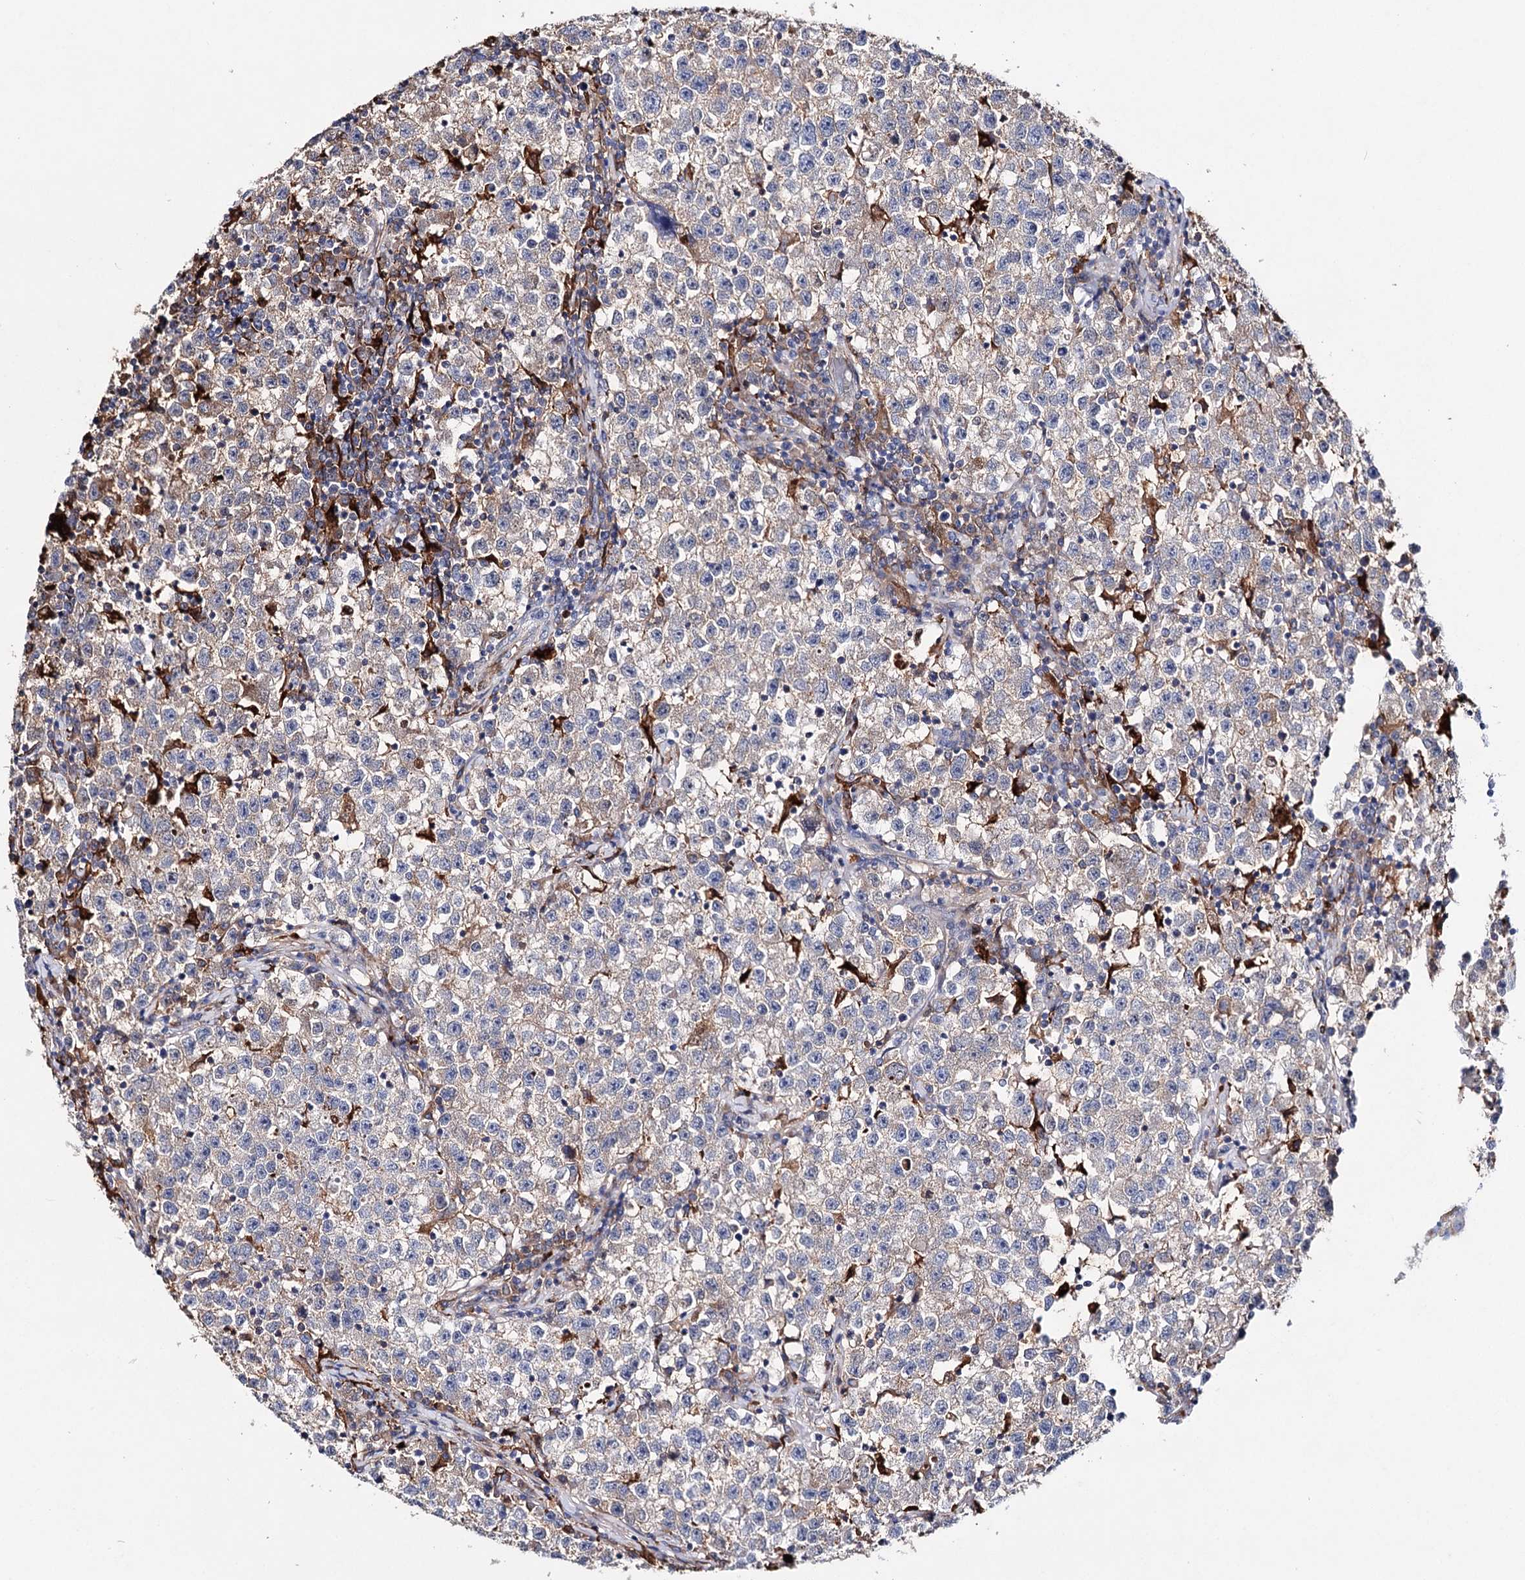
{"staining": {"intensity": "weak", "quantity": "25%-75%", "location": "cytoplasmic/membranous"}, "tissue": "testis cancer", "cell_type": "Tumor cells", "image_type": "cancer", "snomed": [{"axis": "morphology", "description": "Seminoma, NOS"}, {"axis": "topography", "description": "Testis"}], "caption": "This is an image of immunohistochemistry (IHC) staining of testis cancer (seminoma), which shows weak expression in the cytoplasmic/membranous of tumor cells.", "gene": "CFAP46", "patient": {"sex": "male", "age": 22}}